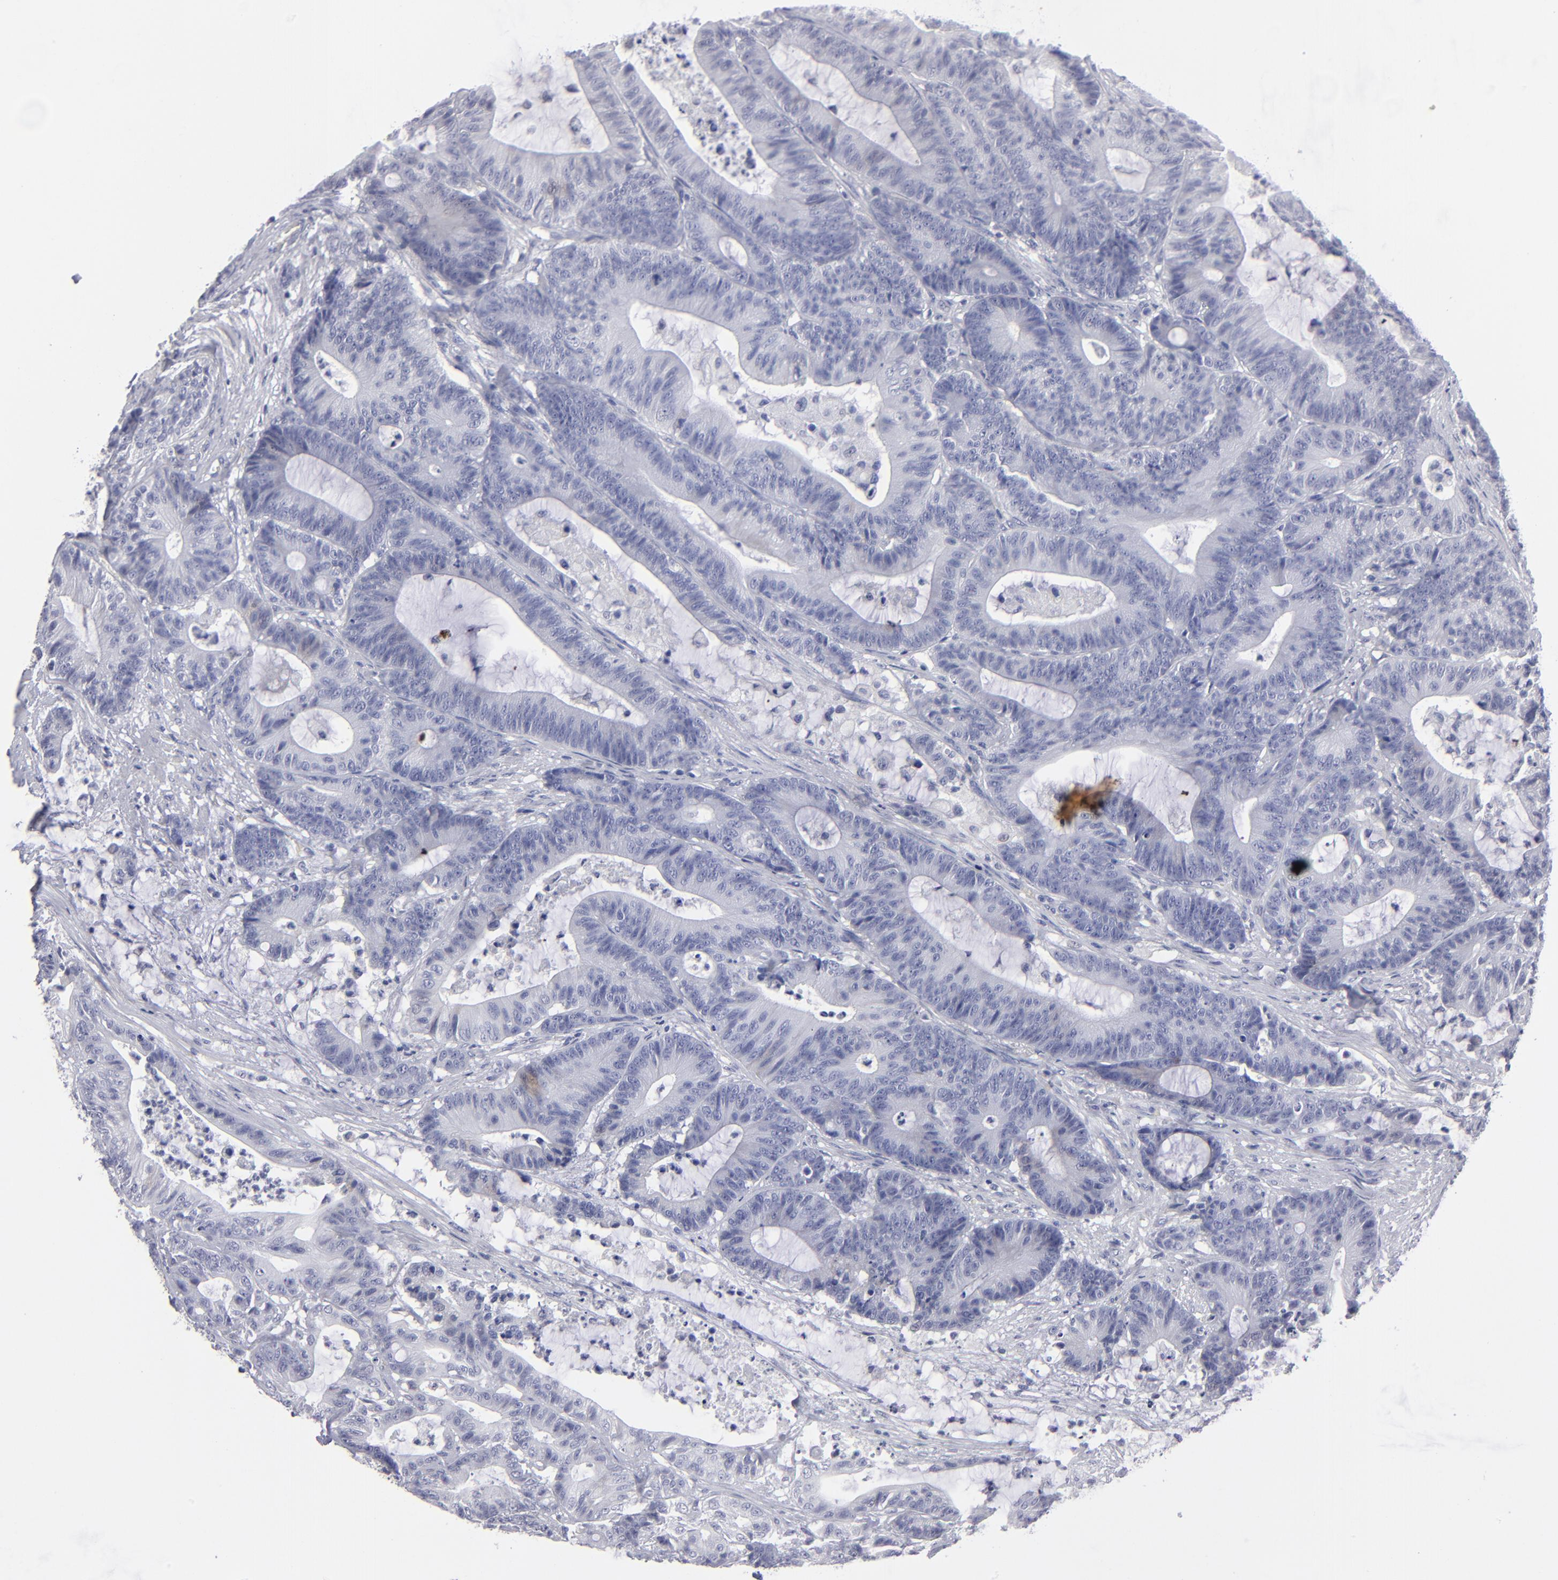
{"staining": {"intensity": "negative", "quantity": "none", "location": "none"}, "tissue": "colorectal cancer", "cell_type": "Tumor cells", "image_type": "cancer", "snomed": [{"axis": "morphology", "description": "Adenocarcinoma, NOS"}, {"axis": "topography", "description": "Colon"}], "caption": "Tumor cells show no significant protein positivity in colorectal adenocarcinoma.", "gene": "CADM3", "patient": {"sex": "female", "age": 84}}